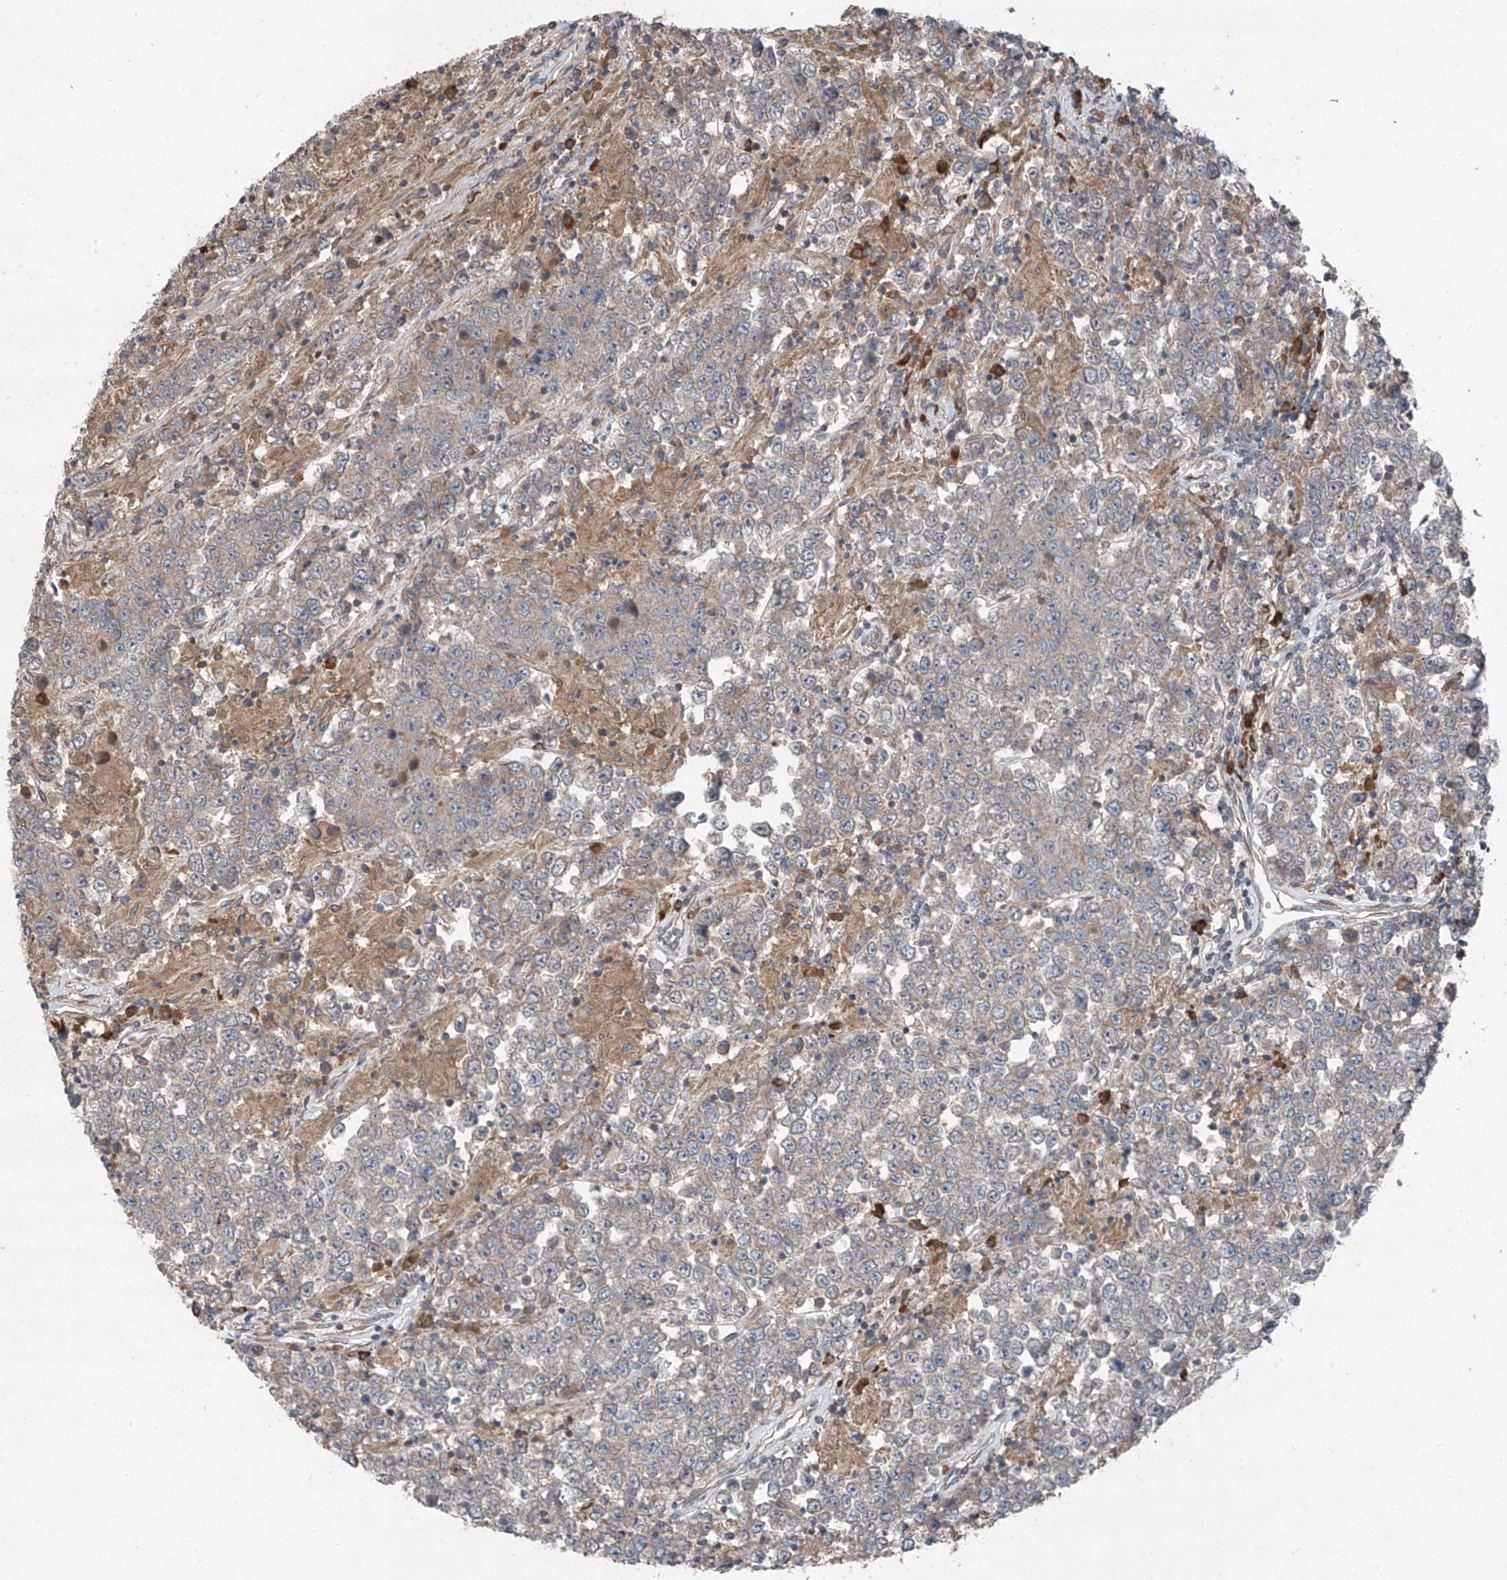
{"staining": {"intensity": "negative", "quantity": "none", "location": "none"}, "tissue": "testis cancer", "cell_type": "Tumor cells", "image_type": "cancer", "snomed": [{"axis": "morphology", "description": "Normal tissue, NOS"}, {"axis": "morphology", "description": "Urothelial carcinoma, High grade"}, {"axis": "morphology", "description": "Seminoma, NOS"}, {"axis": "morphology", "description": "Carcinoma, Embryonal, NOS"}, {"axis": "topography", "description": "Urinary bladder"}, {"axis": "topography", "description": "Testis"}], "caption": "This is an immunohistochemistry micrograph of embryonal carcinoma (testis). There is no staining in tumor cells.", "gene": "FOXRED2", "patient": {"sex": "male", "age": 41}}